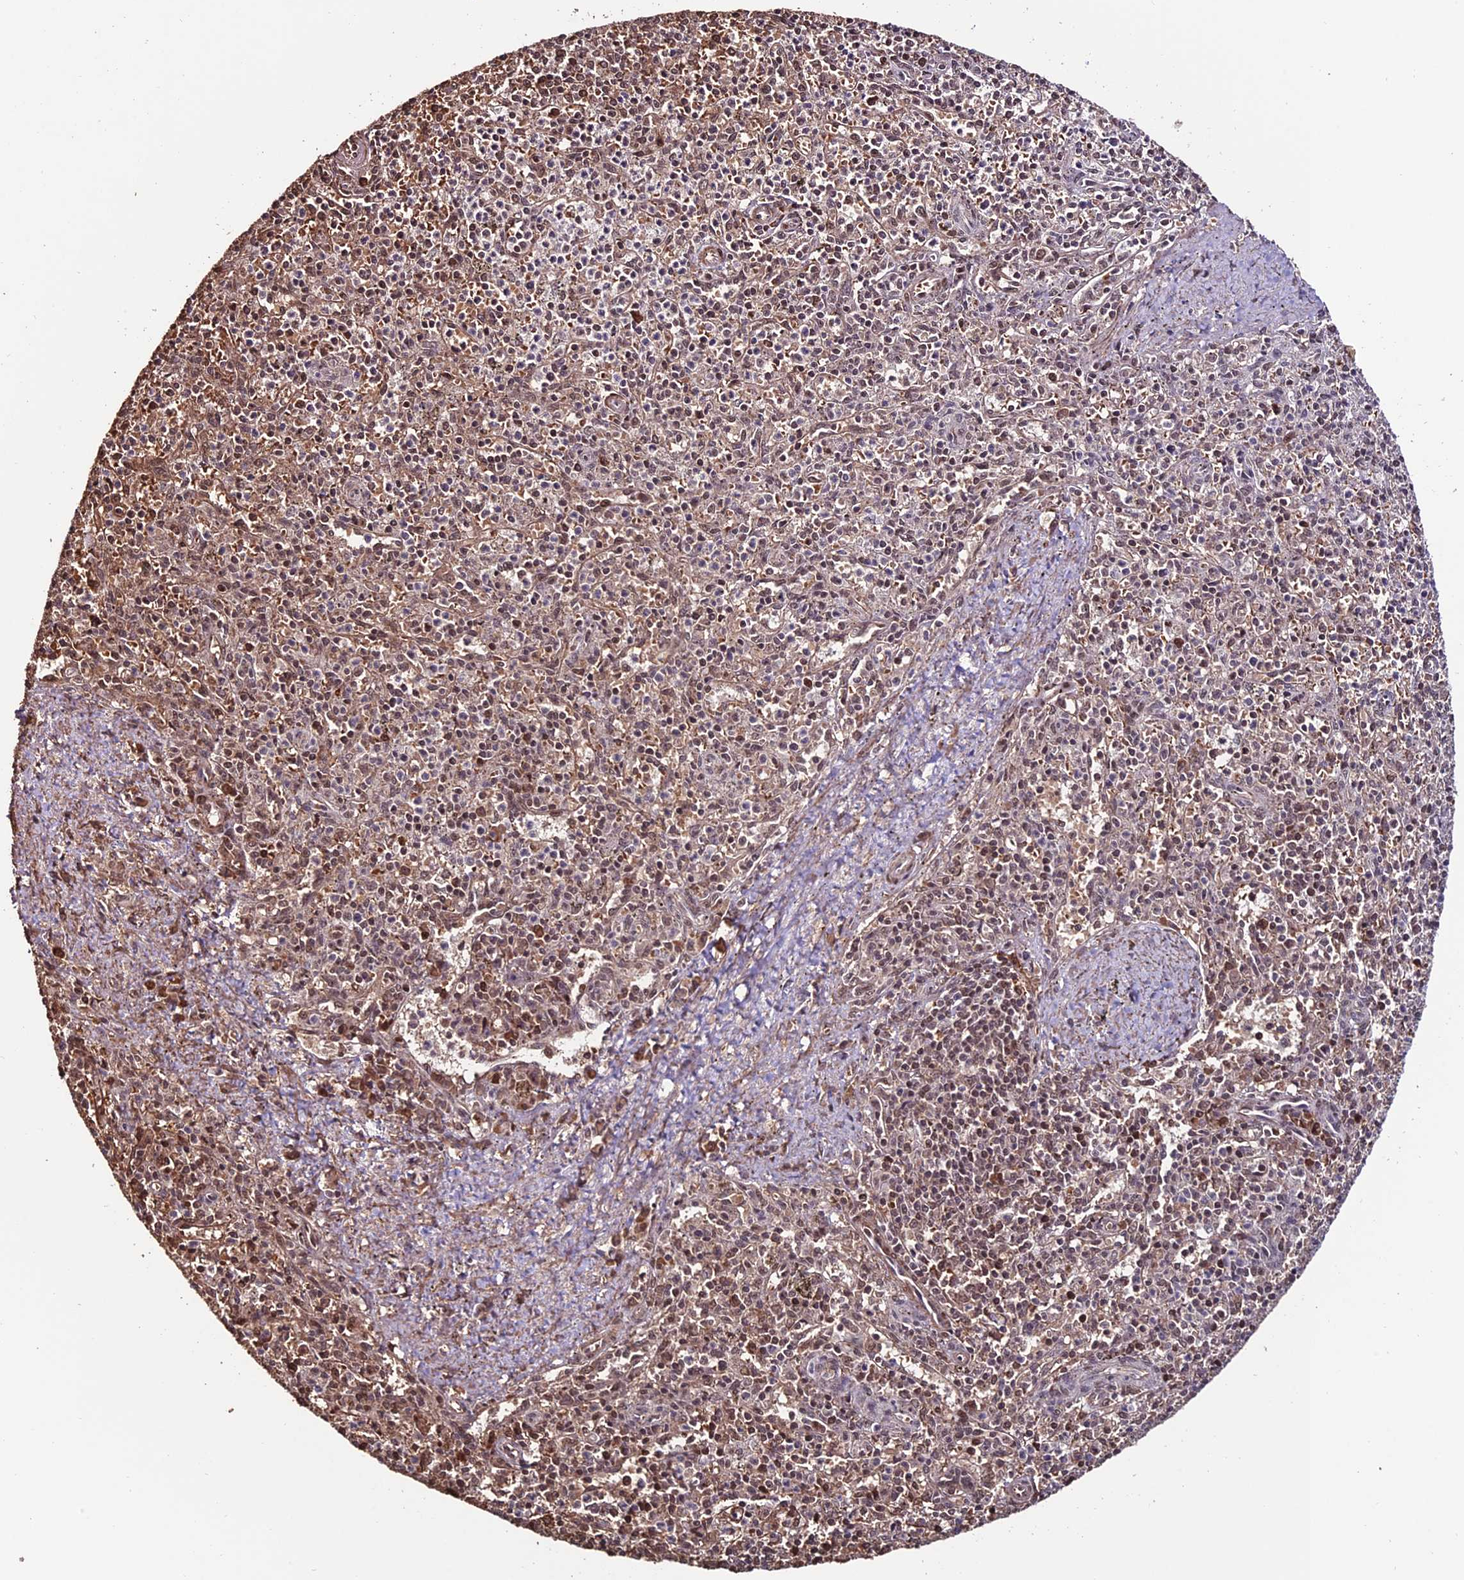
{"staining": {"intensity": "moderate", "quantity": "25%-75%", "location": "nuclear"}, "tissue": "spleen", "cell_type": "Cells in red pulp", "image_type": "normal", "snomed": [{"axis": "morphology", "description": "Normal tissue, NOS"}, {"axis": "topography", "description": "Spleen"}], "caption": "A photomicrograph of spleen stained for a protein reveals moderate nuclear brown staining in cells in red pulp. (DAB = brown stain, brightfield microscopy at high magnification).", "gene": "CABIN1", "patient": {"sex": "male", "age": 72}}